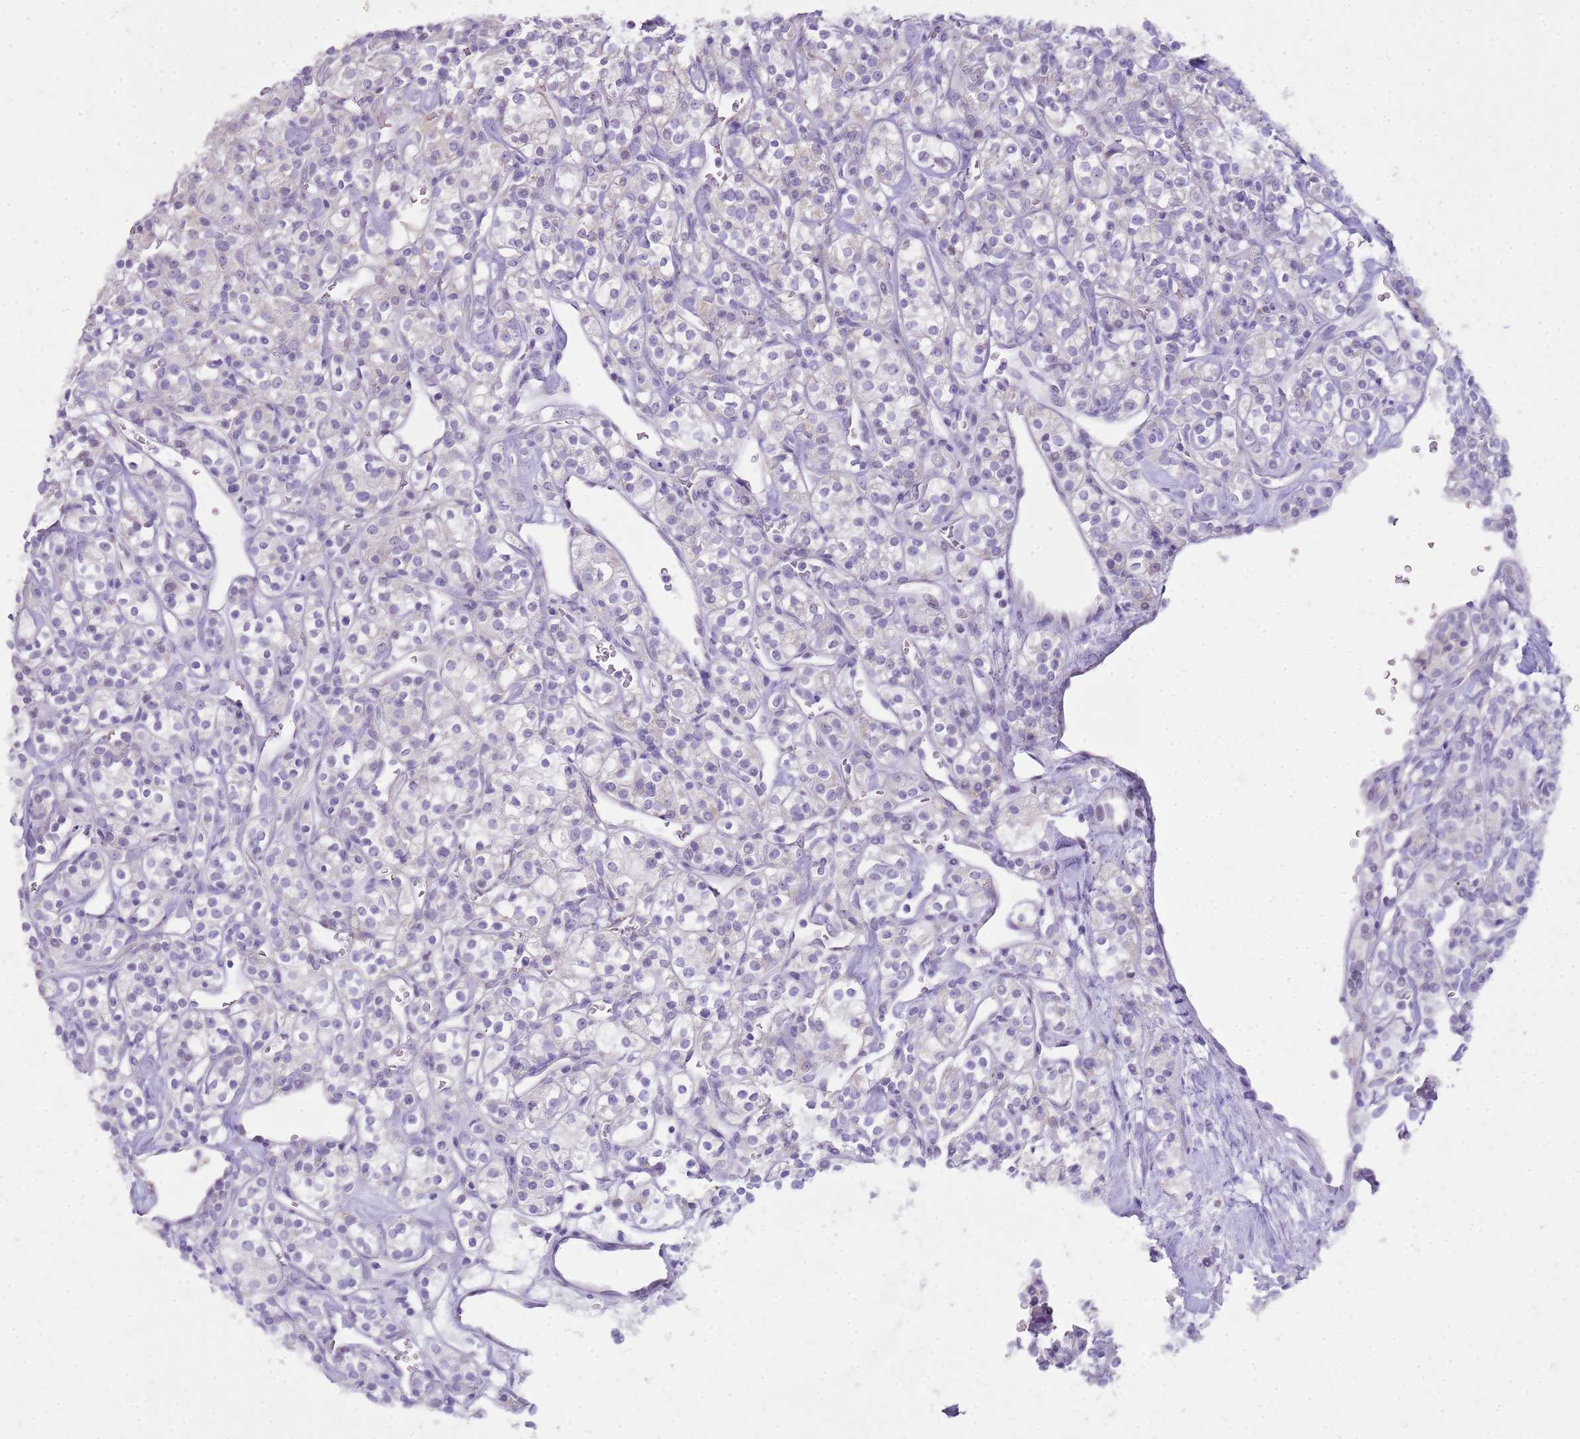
{"staining": {"intensity": "negative", "quantity": "none", "location": "none"}, "tissue": "renal cancer", "cell_type": "Tumor cells", "image_type": "cancer", "snomed": [{"axis": "morphology", "description": "Adenocarcinoma, NOS"}, {"axis": "topography", "description": "Kidney"}], "caption": "There is no significant expression in tumor cells of adenocarcinoma (renal).", "gene": "FABP2", "patient": {"sex": "male", "age": 77}}